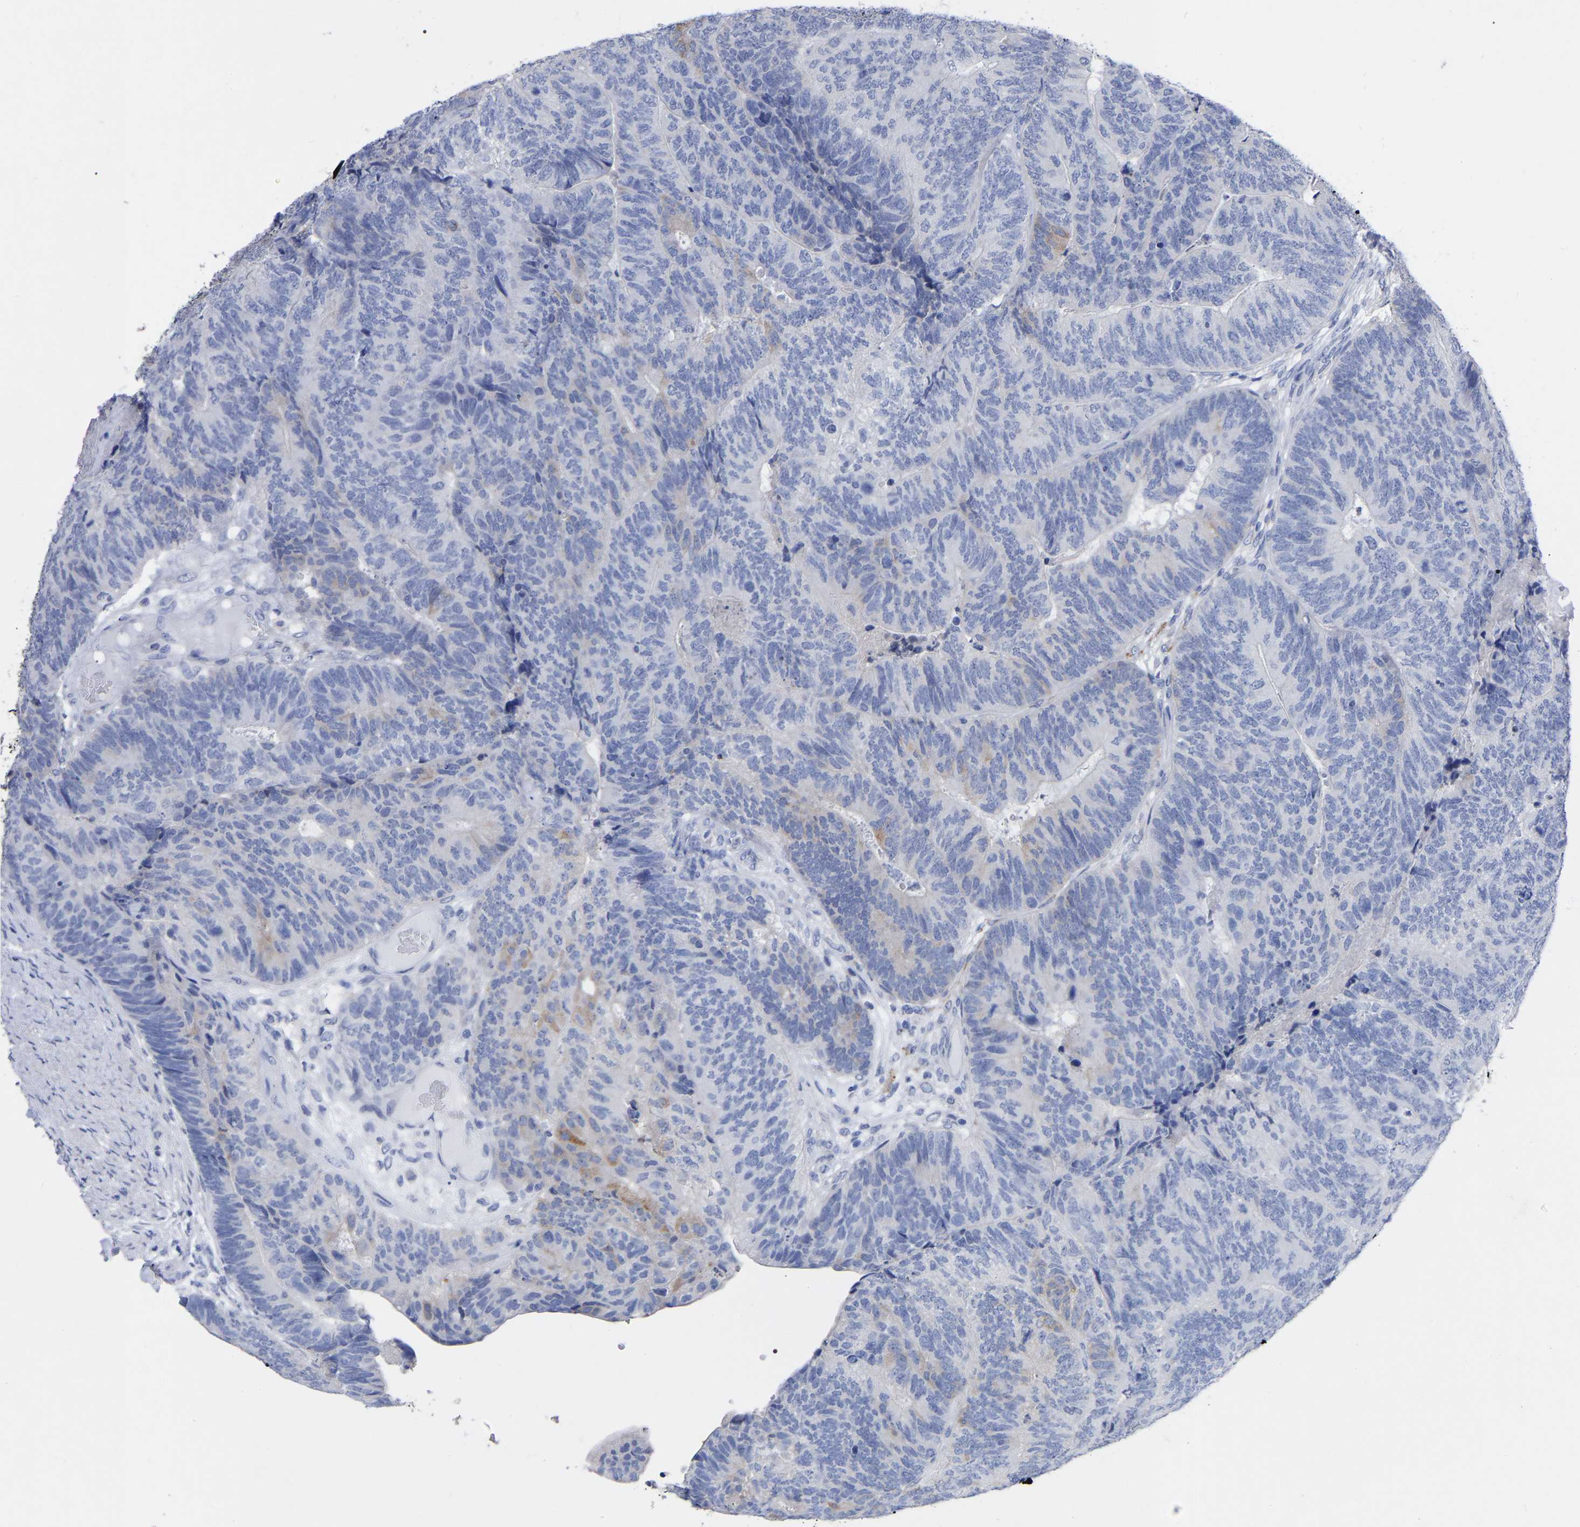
{"staining": {"intensity": "negative", "quantity": "none", "location": "none"}, "tissue": "colorectal cancer", "cell_type": "Tumor cells", "image_type": "cancer", "snomed": [{"axis": "morphology", "description": "Normal tissue, NOS"}, {"axis": "morphology", "description": "Adenocarcinoma, NOS"}, {"axis": "topography", "description": "Rectum"}], "caption": "Protein analysis of colorectal adenocarcinoma demonstrates no significant expression in tumor cells.", "gene": "ANXA13", "patient": {"sex": "female", "age": 66}}